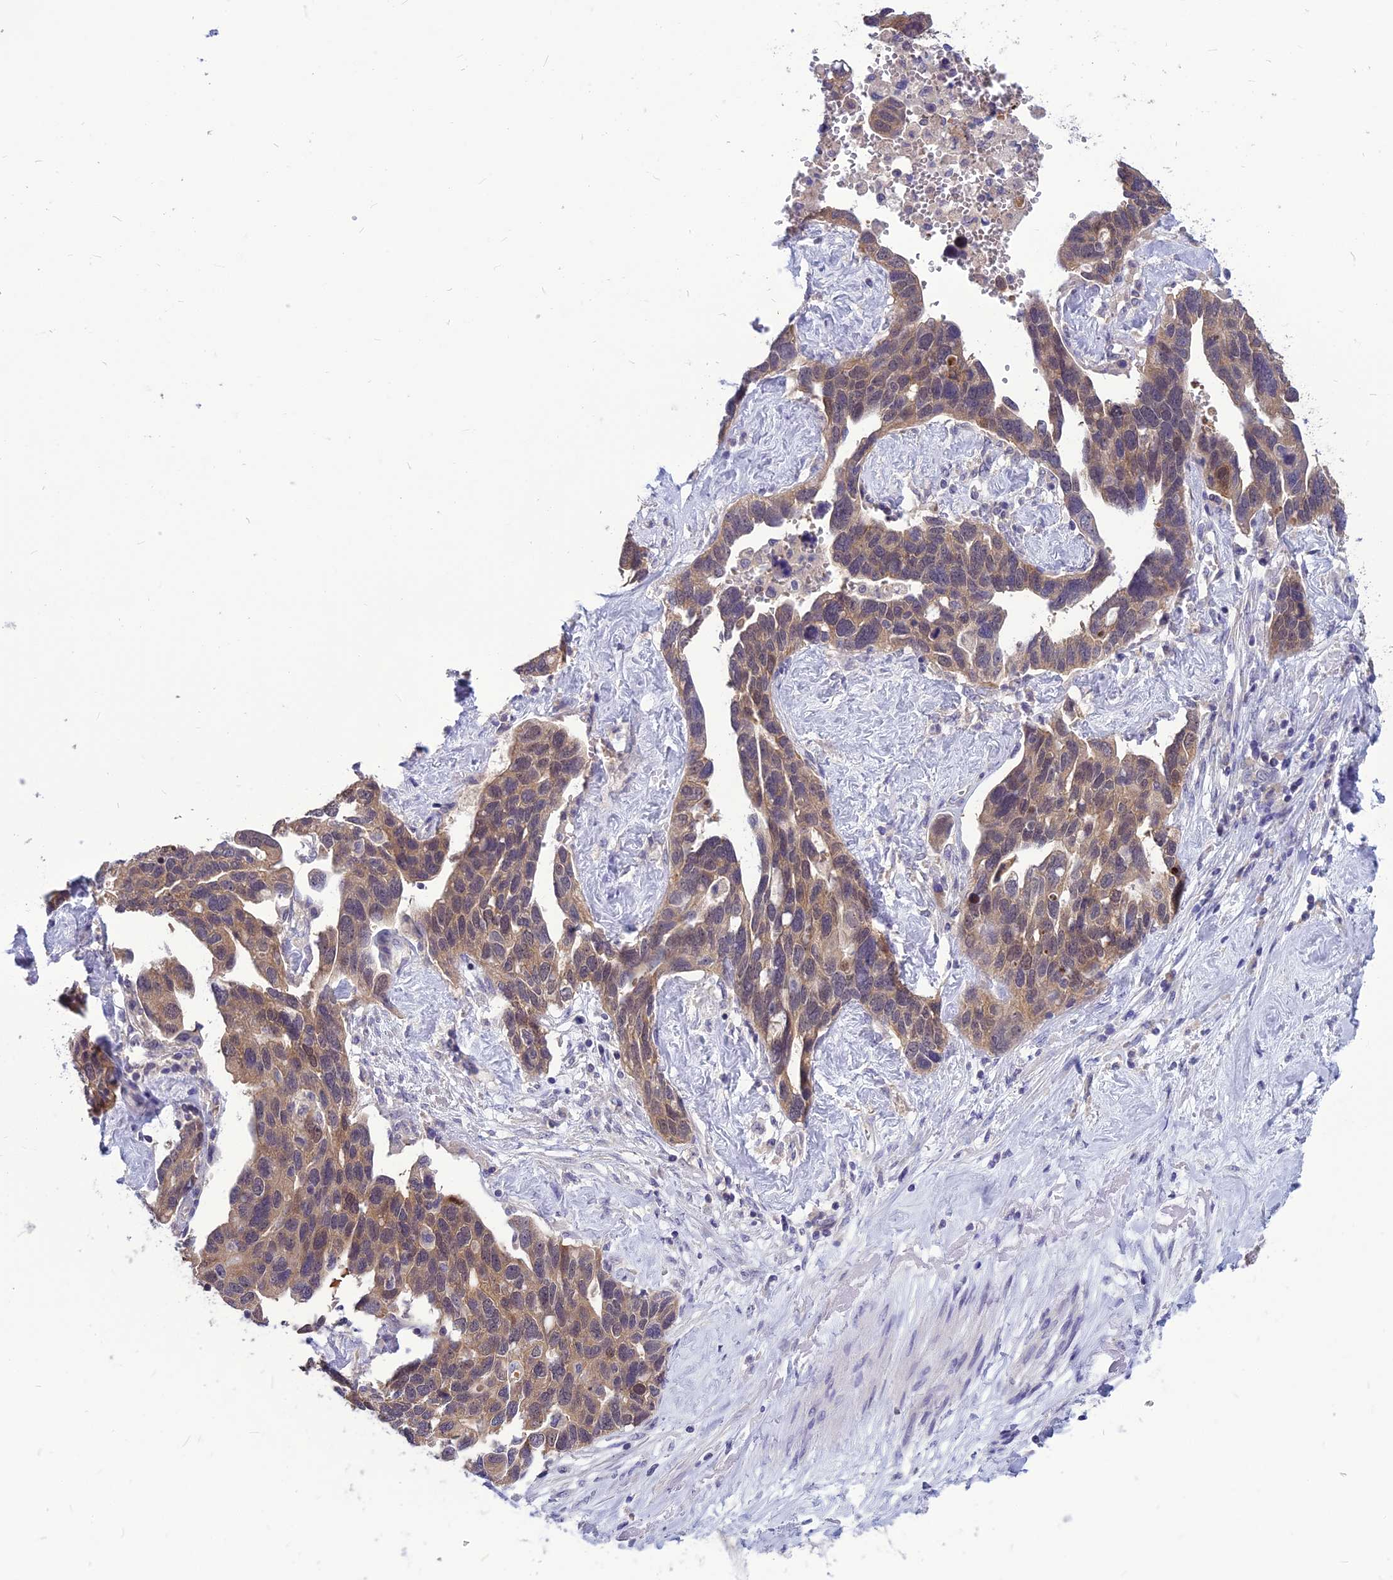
{"staining": {"intensity": "weak", "quantity": ">75%", "location": "cytoplasmic/membranous"}, "tissue": "ovarian cancer", "cell_type": "Tumor cells", "image_type": "cancer", "snomed": [{"axis": "morphology", "description": "Cystadenocarcinoma, serous, NOS"}, {"axis": "topography", "description": "Ovary"}], "caption": "The histopathology image shows staining of ovarian serous cystadenocarcinoma, revealing weak cytoplasmic/membranous protein expression (brown color) within tumor cells.", "gene": "PSMF1", "patient": {"sex": "female", "age": 54}}